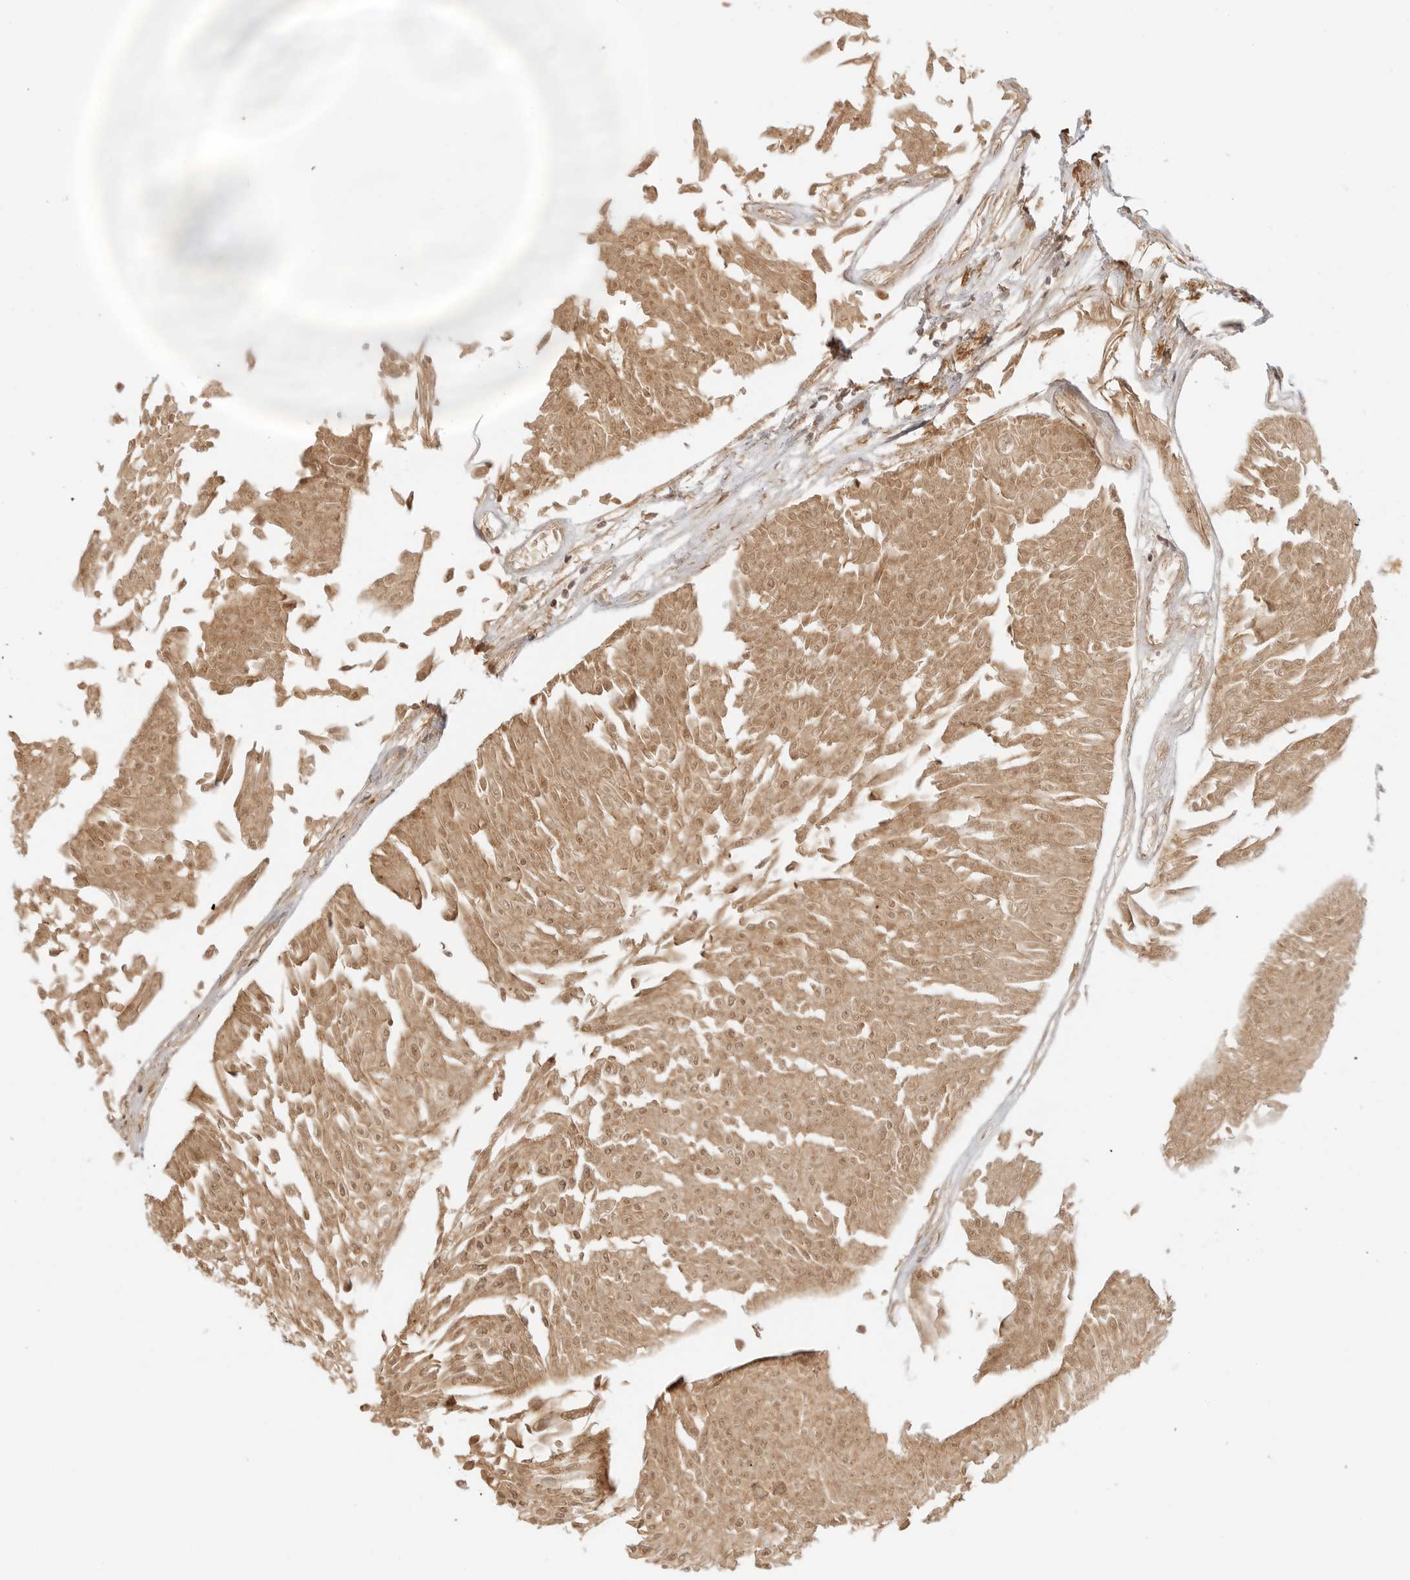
{"staining": {"intensity": "moderate", "quantity": ">75%", "location": "cytoplasmic/membranous,nuclear"}, "tissue": "urothelial cancer", "cell_type": "Tumor cells", "image_type": "cancer", "snomed": [{"axis": "morphology", "description": "Urothelial carcinoma, Low grade"}, {"axis": "topography", "description": "Urinary bladder"}], "caption": "Protein analysis of urothelial cancer tissue shows moderate cytoplasmic/membranous and nuclear staining in approximately >75% of tumor cells. The protein of interest is shown in brown color, while the nuclei are stained blue.", "gene": "EPHA1", "patient": {"sex": "male", "age": 67}}